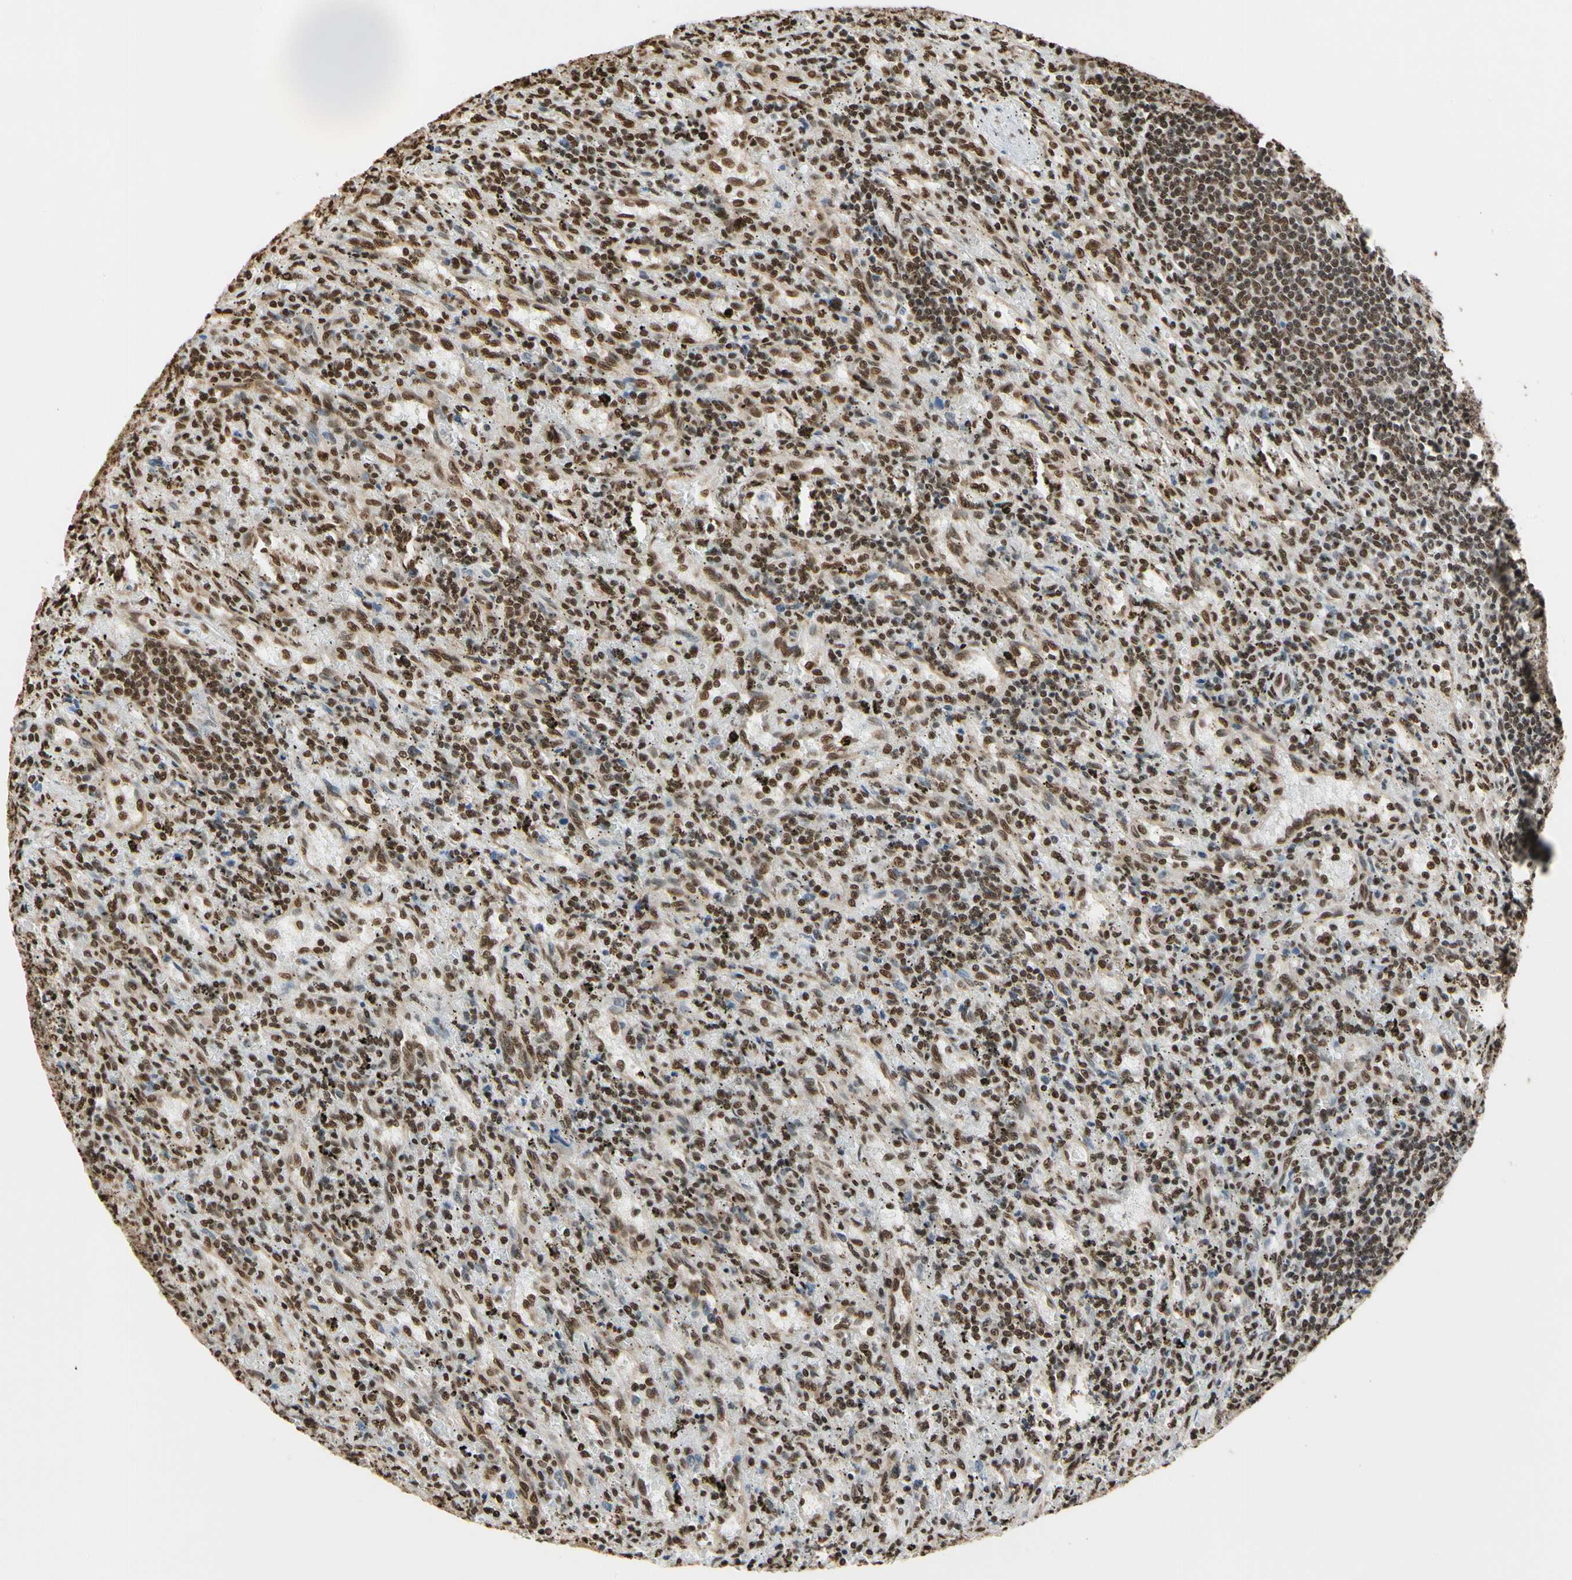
{"staining": {"intensity": "moderate", "quantity": ">75%", "location": "nuclear"}, "tissue": "lymphoma", "cell_type": "Tumor cells", "image_type": "cancer", "snomed": [{"axis": "morphology", "description": "Malignant lymphoma, non-Hodgkin's type, Low grade"}, {"axis": "topography", "description": "Spleen"}], "caption": "Protein staining shows moderate nuclear expression in about >75% of tumor cells in malignant lymphoma, non-Hodgkin's type (low-grade).", "gene": "HNRNPK", "patient": {"sex": "male", "age": 76}}